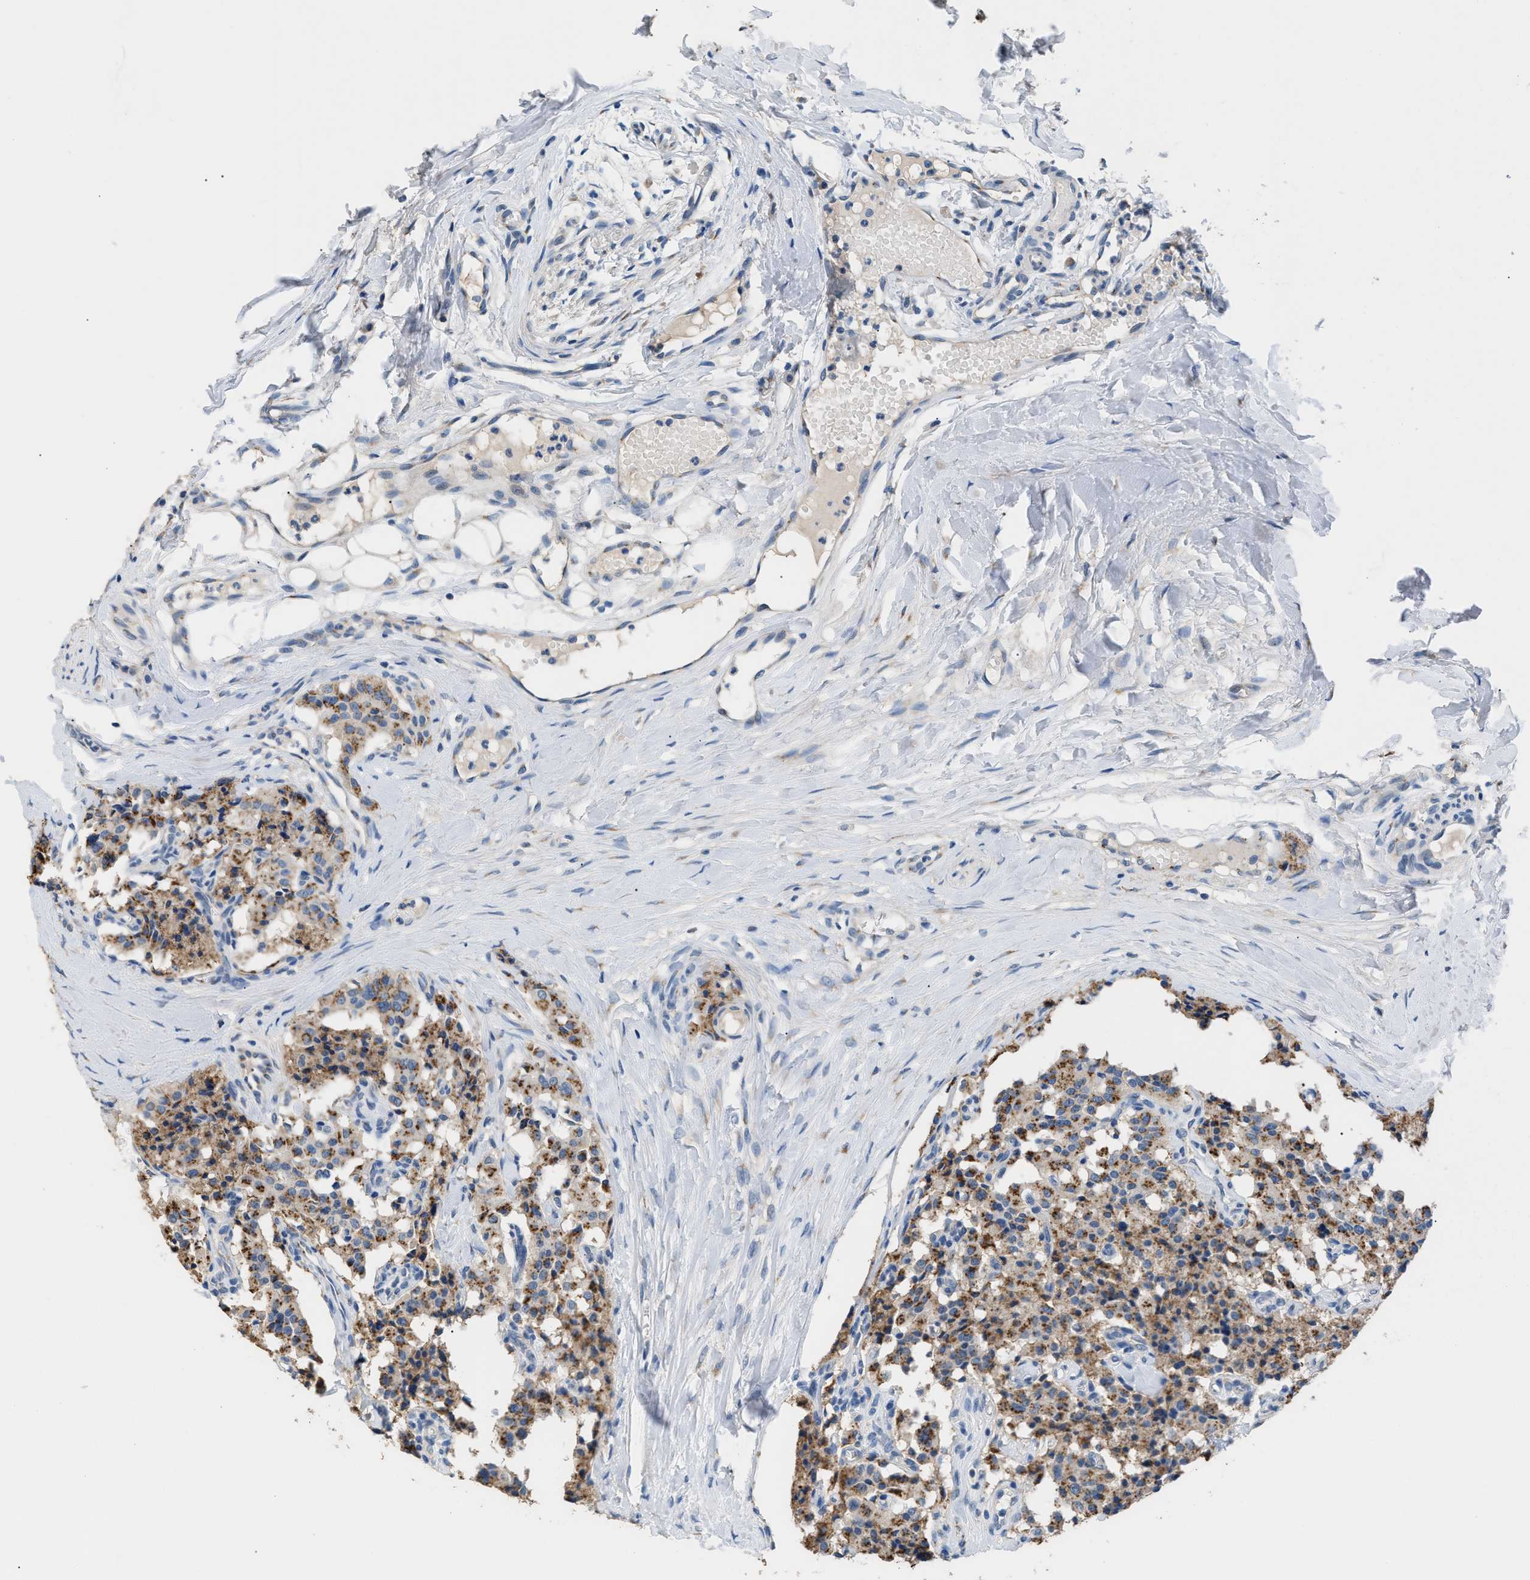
{"staining": {"intensity": "moderate", "quantity": ">75%", "location": "cytoplasmic/membranous"}, "tissue": "carcinoid", "cell_type": "Tumor cells", "image_type": "cancer", "snomed": [{"axis": "morphology", "description": "Carcinoid, malignant, NOS"}, {"axis": "topography", "description": "Lung"}], "caption": "There is medium levels of moderate cytoplasmic/membranous staining in tumor cells of carcinoid (malignant), as demonstrated by immunohistochemical staining (brown color).", "gene": "GOLM1", "patient": {"sex": "male", "age": 30}}